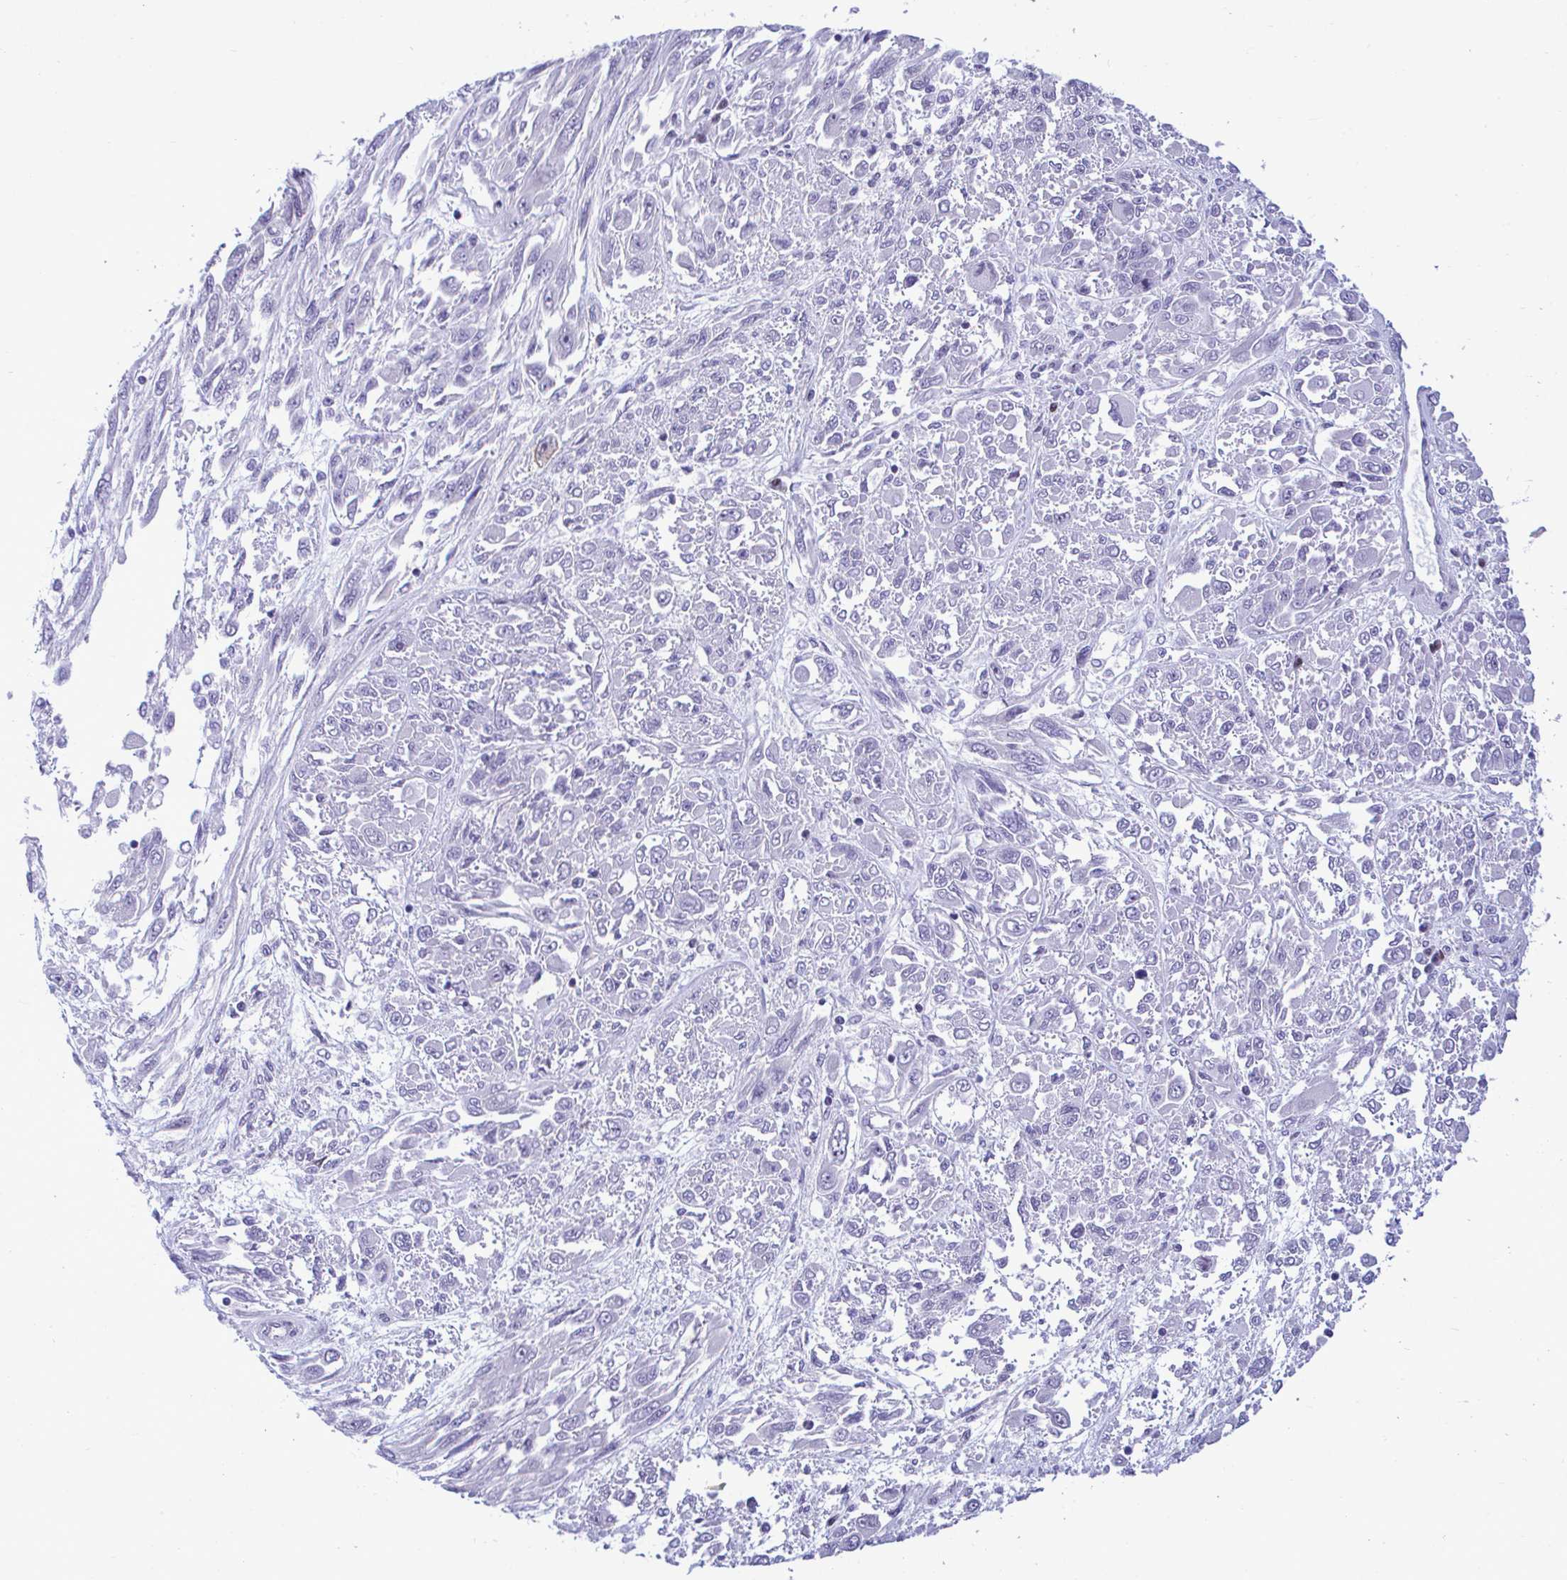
{"staining": {"intensity": "negative", "quantity": "none", "location": "none"}, "tissue": "melanoma", "cell_type": "Tumor cells", "image_type": "cancer", "snomed": [{"axis": "morphology", "description": "Malignant melanoma, NOS"}, {"axis": "topography", "description": "Skin"}], "caption": "An IHC histopathology image of melanoma is shown. There is no staining in tumor cells of melanoma.", "gene": "SLC25A51", "patient": {"sex": "female", "age": 91}}